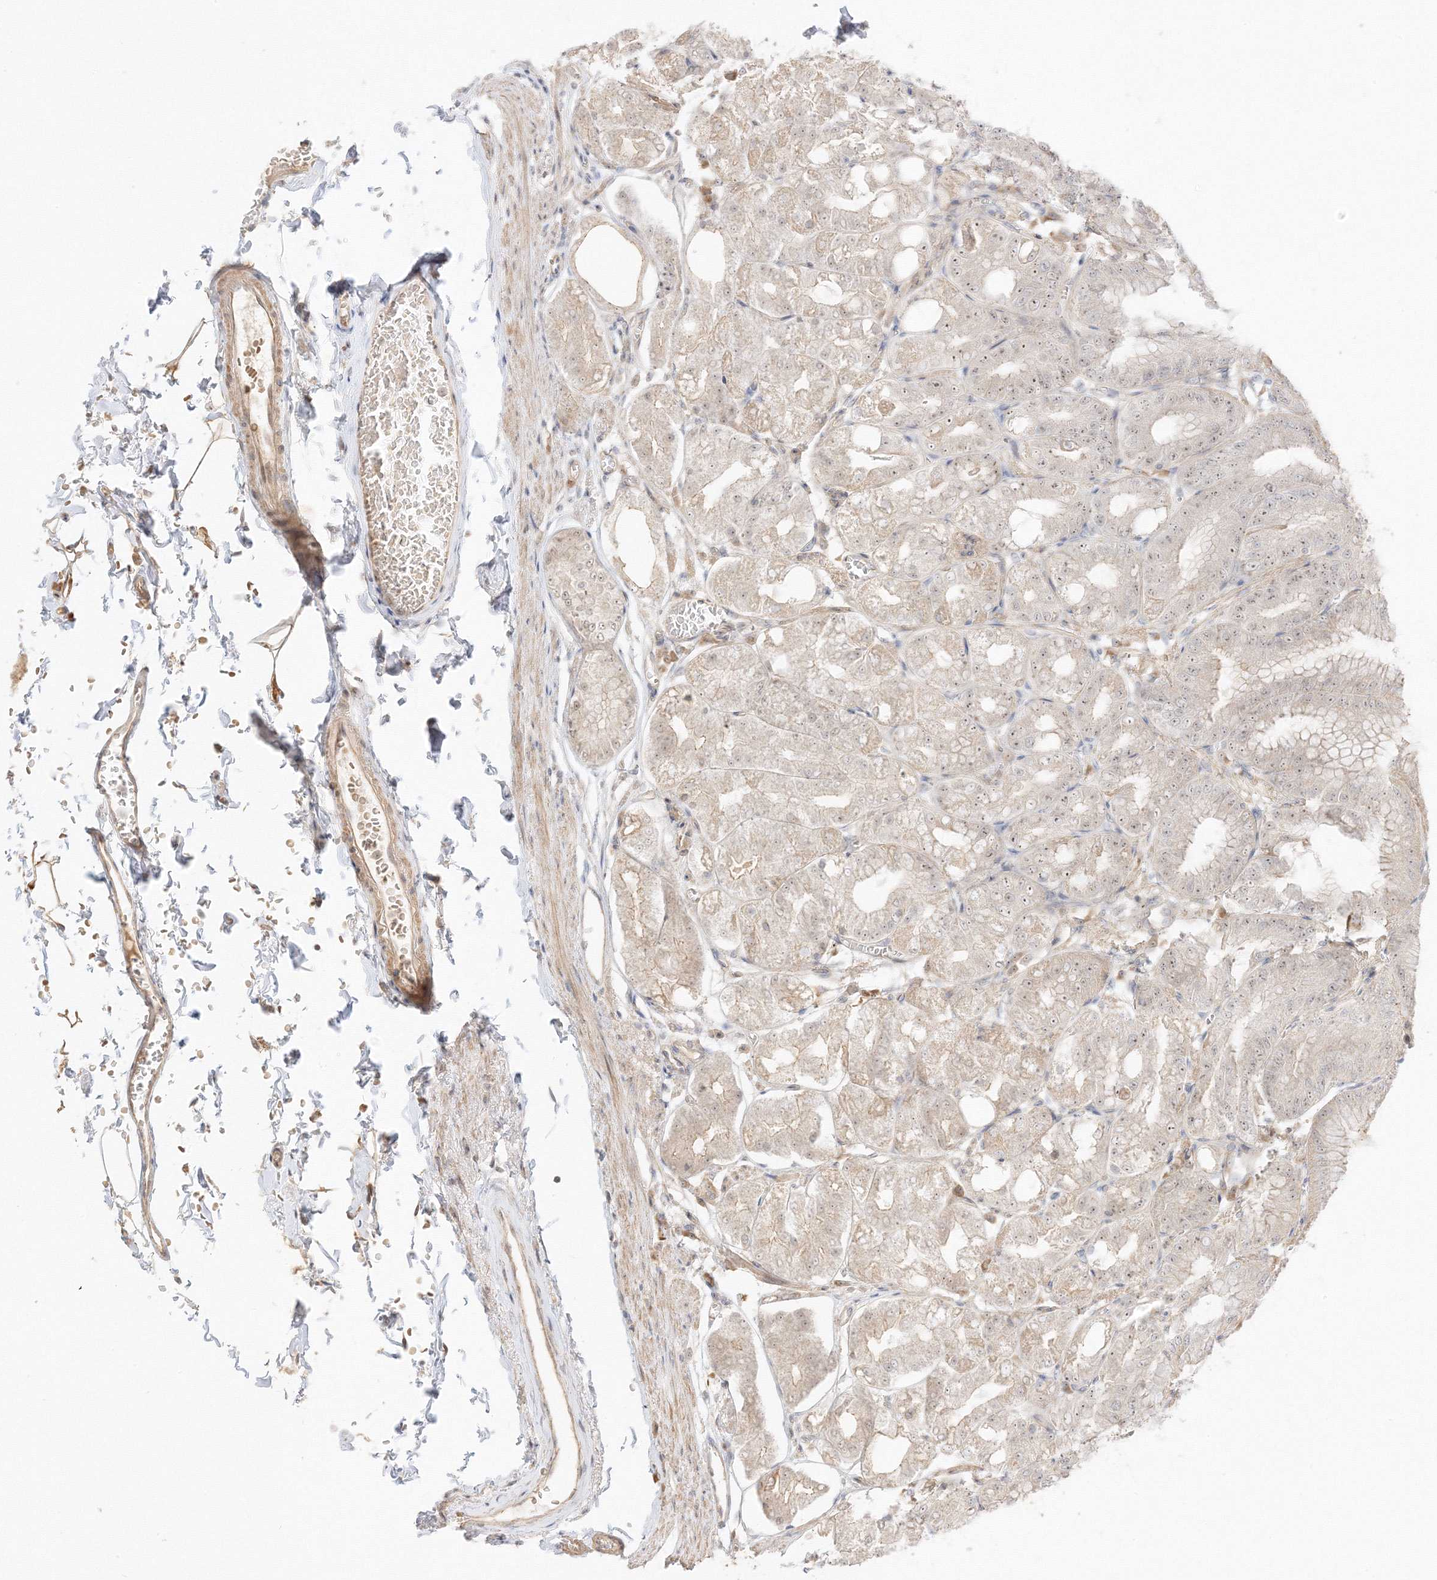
{"staining": {"intensity": "moderate", "quantity": "25%-75%", "location": "nuclear"}, "tissue": "stomach", "cell_type": "Glandular cells", "image_type": "normal", "snomed": [{"axis": "morphology", "description": "Normal tissue, NOS"}, {"axis": "topography", "description": "Stomach, lower"}], "caption": "A histopathology image of stomach stained for a protein demonstrates moderate nuclear brown staining in glandular cells. The protein is shown in brown color, while the nuclei are stained blue.", "gene": "ETAA1", "patient": {"sex": "male", "age": 71}}